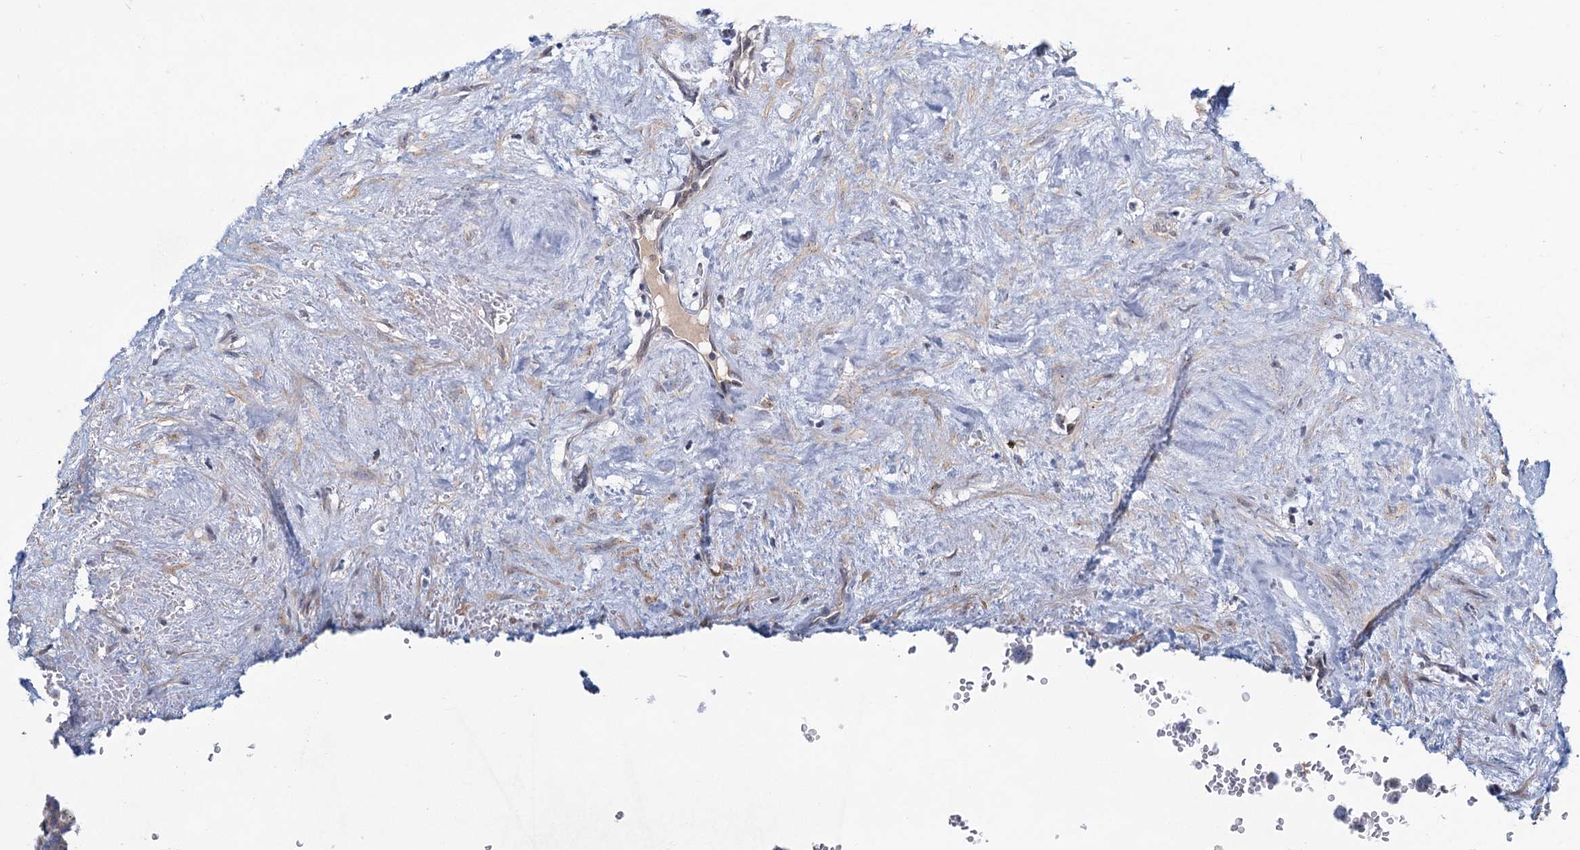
{"staining": {"intensity": "negative", "quantity": "none", "location": "none"}, "tissue": "testis cancer", "cell_type": "Tumor cells", "image_type": "cancer", "snomed": [{"axis": "morphology", "description": "Seminoma, NOS"}, {"axis": "topography", "description": "Testis"}], "caption": "Tumor cells are negative for brown protein staining in testis cancer. The staining was performed using DAB to visualize the protein expression in brown, while the nuclei were stained in blue with hematoxylin (Magnification: 20x).", "gene": "STAP1", "patient": {"sex": "male", "age": 71}}